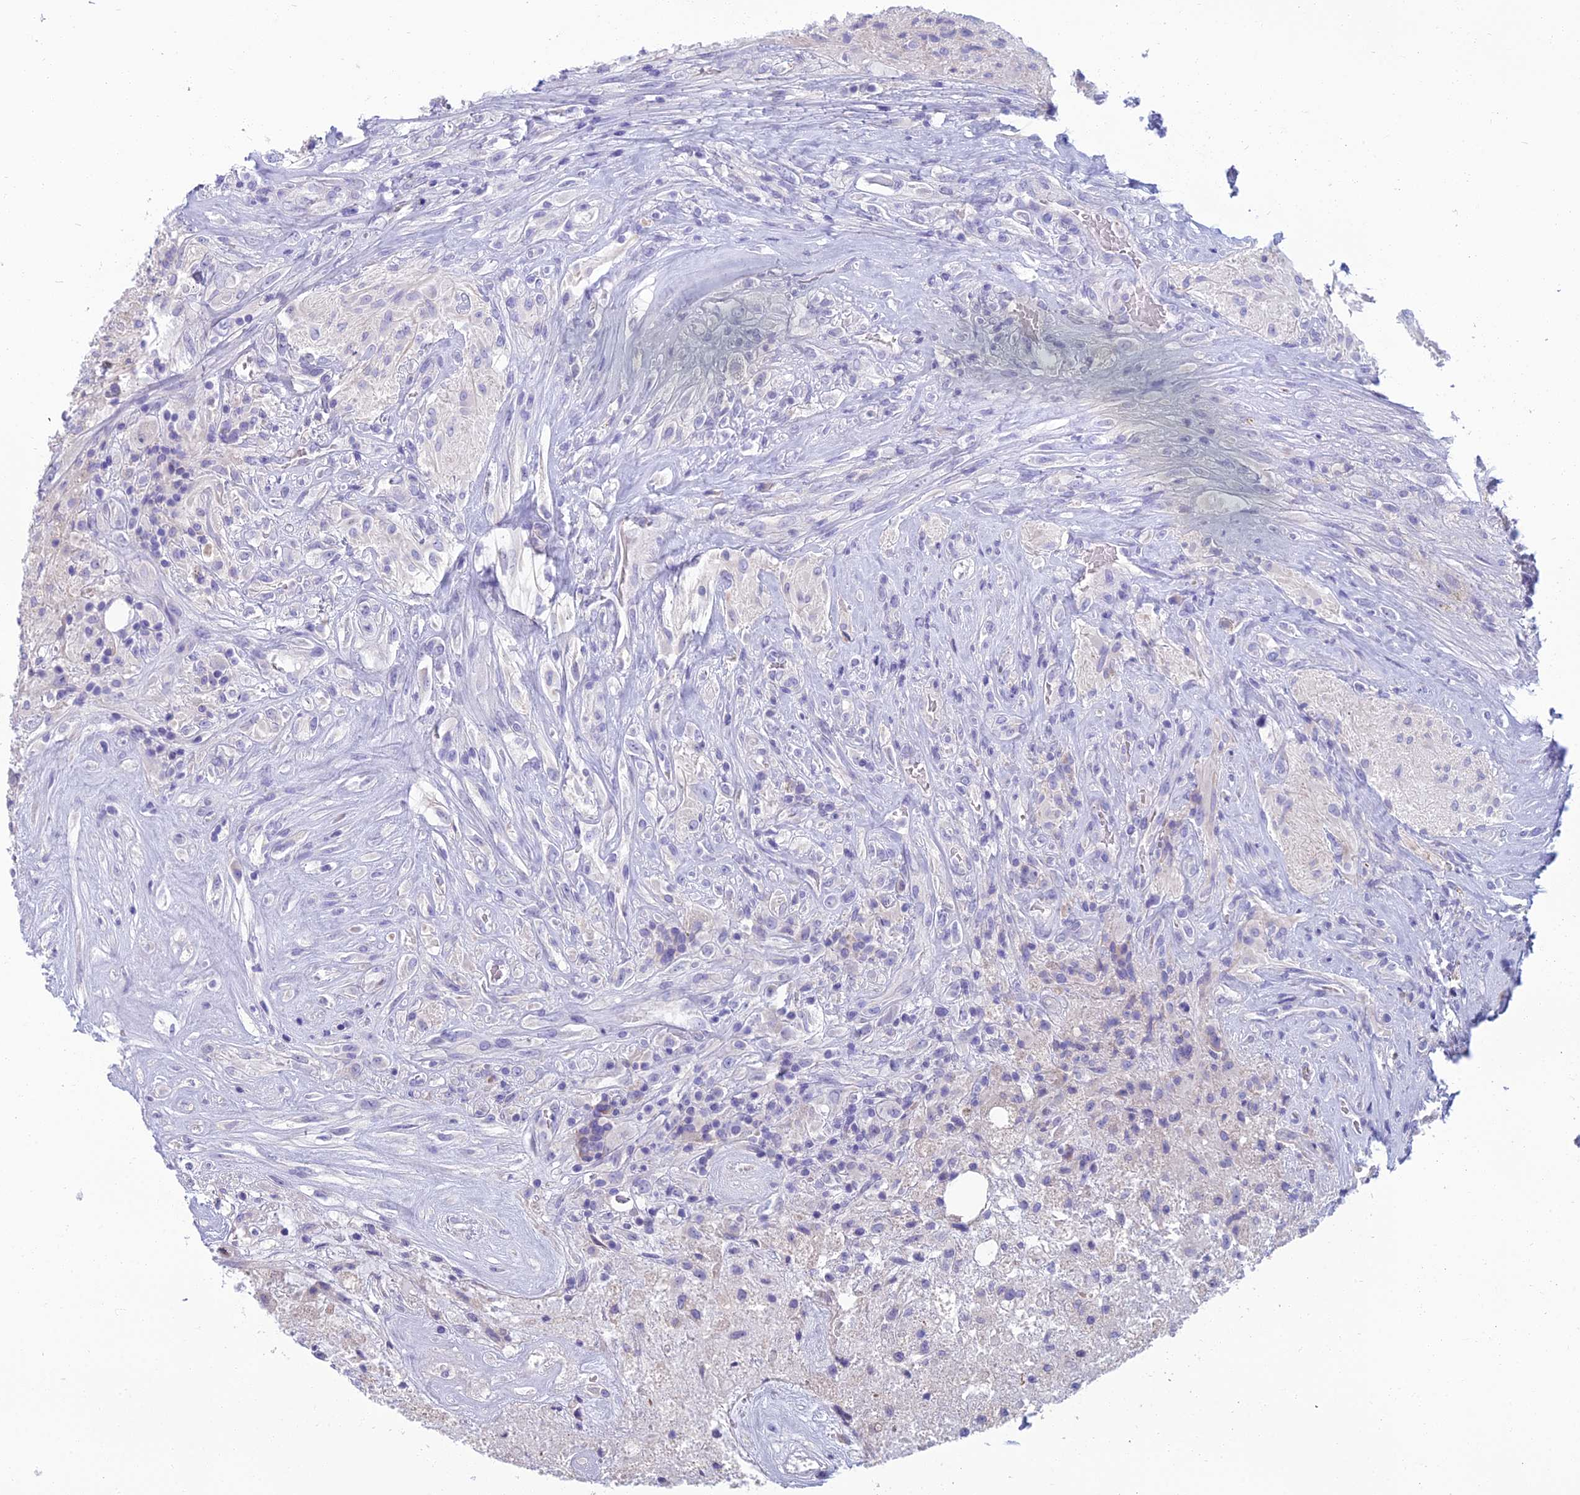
{"staining": {"intensity": "negative", "quantity": "none", "location": "none"}, "tissue": "glioma", "cell_type": "Tumor cells", "image_type": "cancer", "snomed": [{"axis": "morphology", "description": "Glioma, malignant, High grade"}, {"axis": "topography", "description": "Brain"}], "caption": "A high-resolution image shows IHC staining of glioma, which demonstrates no significant staining in tumor cells.", "gene": "SPTLC3", "patient": {"sex": "male", "age": 56}}